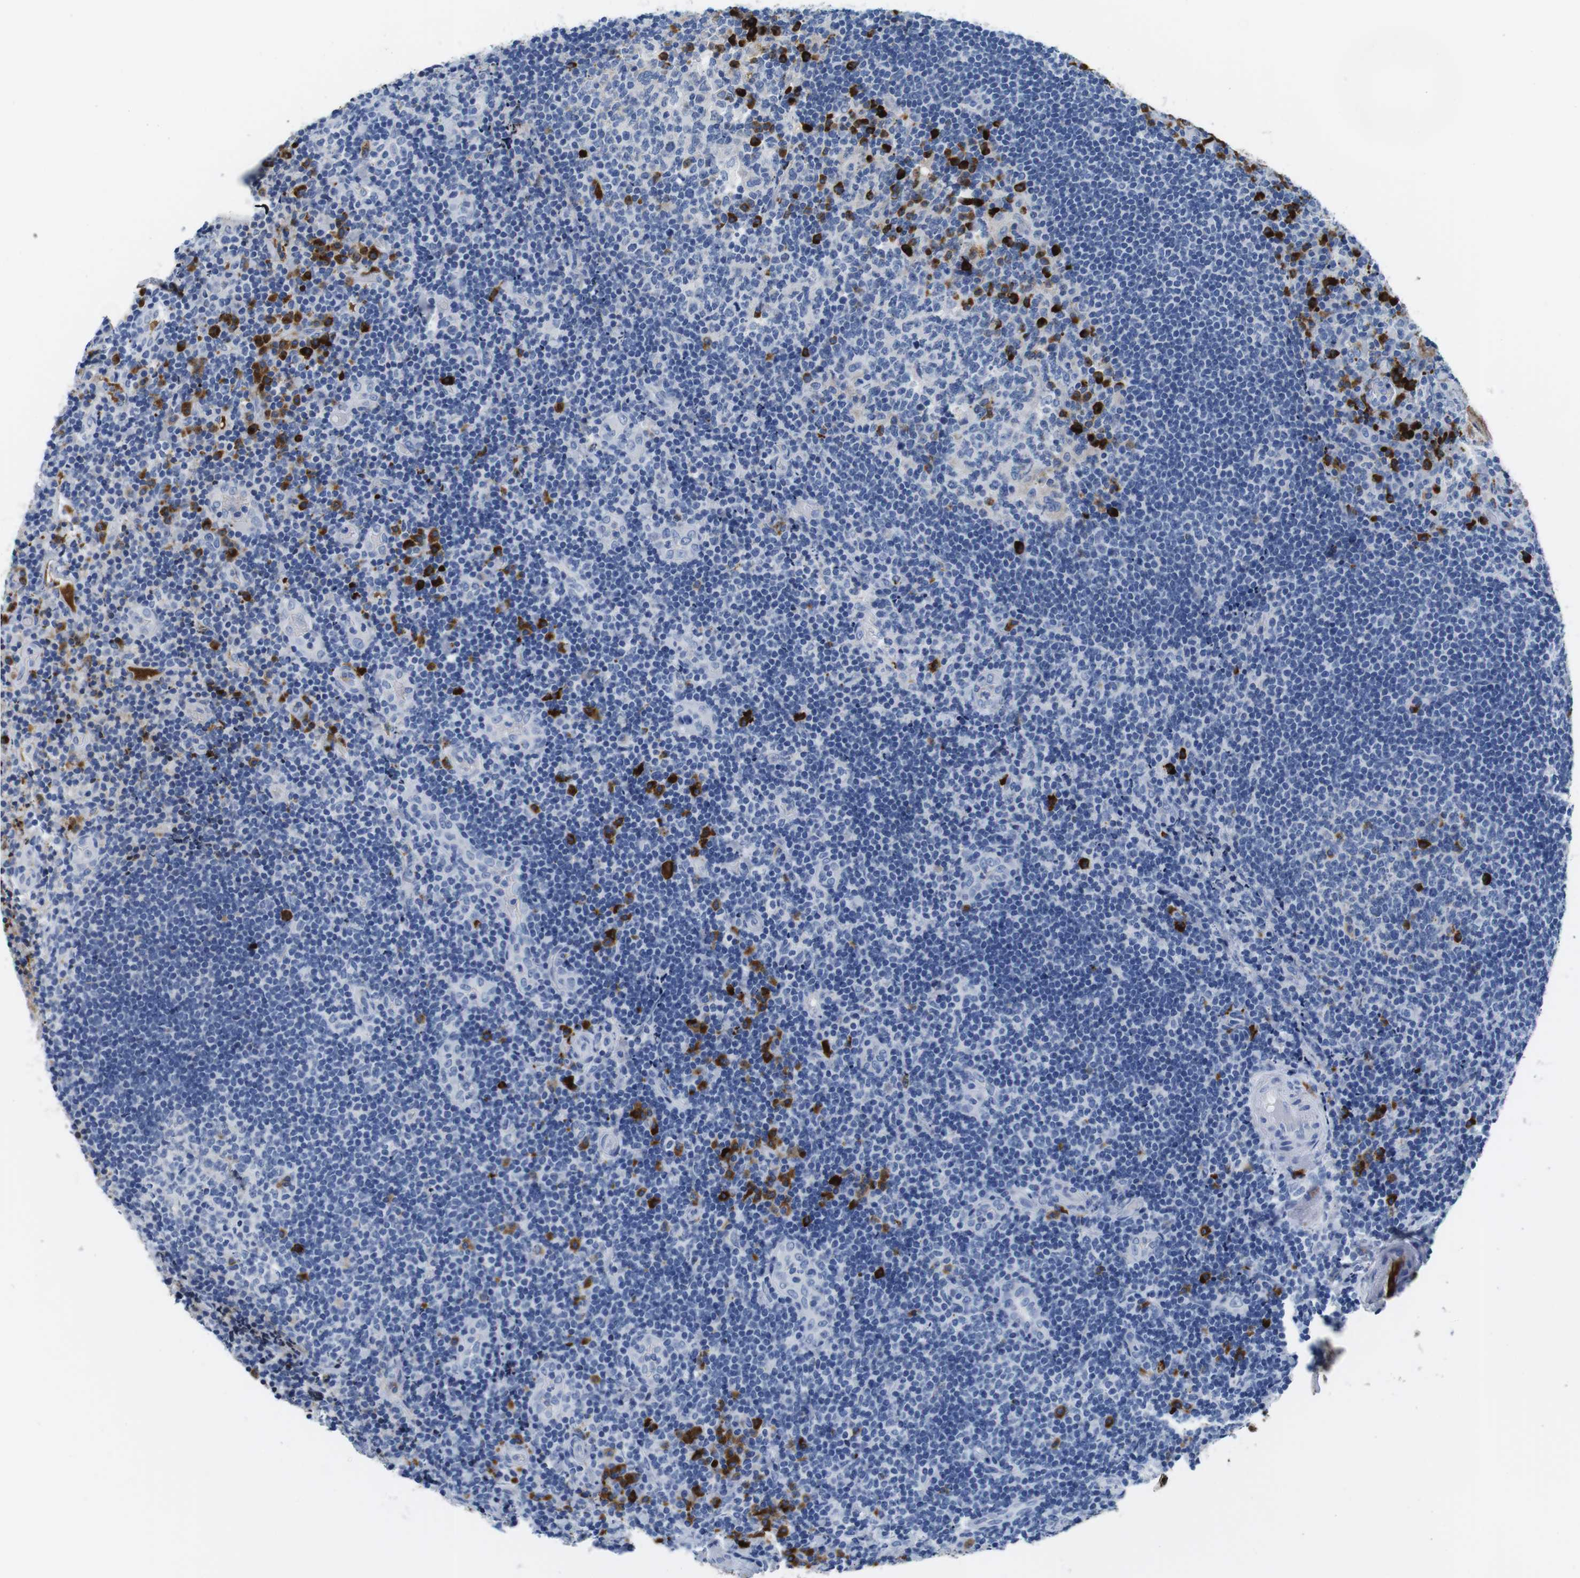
{"staining": {"intensity": "negative", "quantity": "none", "location": "none"}, "tissue": "lymphoma", "cell_type": "Tumor cells", "image_type": "cancer", "snomed": [{"axis": "morphology", "description": "Malignant lymphoma, non-Hodgkin's type, High grade"}, {"axis": "topography", "description": "Tonsil"}], "caption": "IHC micrograph of neoplastic tissue: lymphoma stained with DAB (3,3'-diaminobenzidine) displays no significant protein staining in tumor cells.", "gene": "IGKC", "patient": {"sex": "female", "age": 36}}